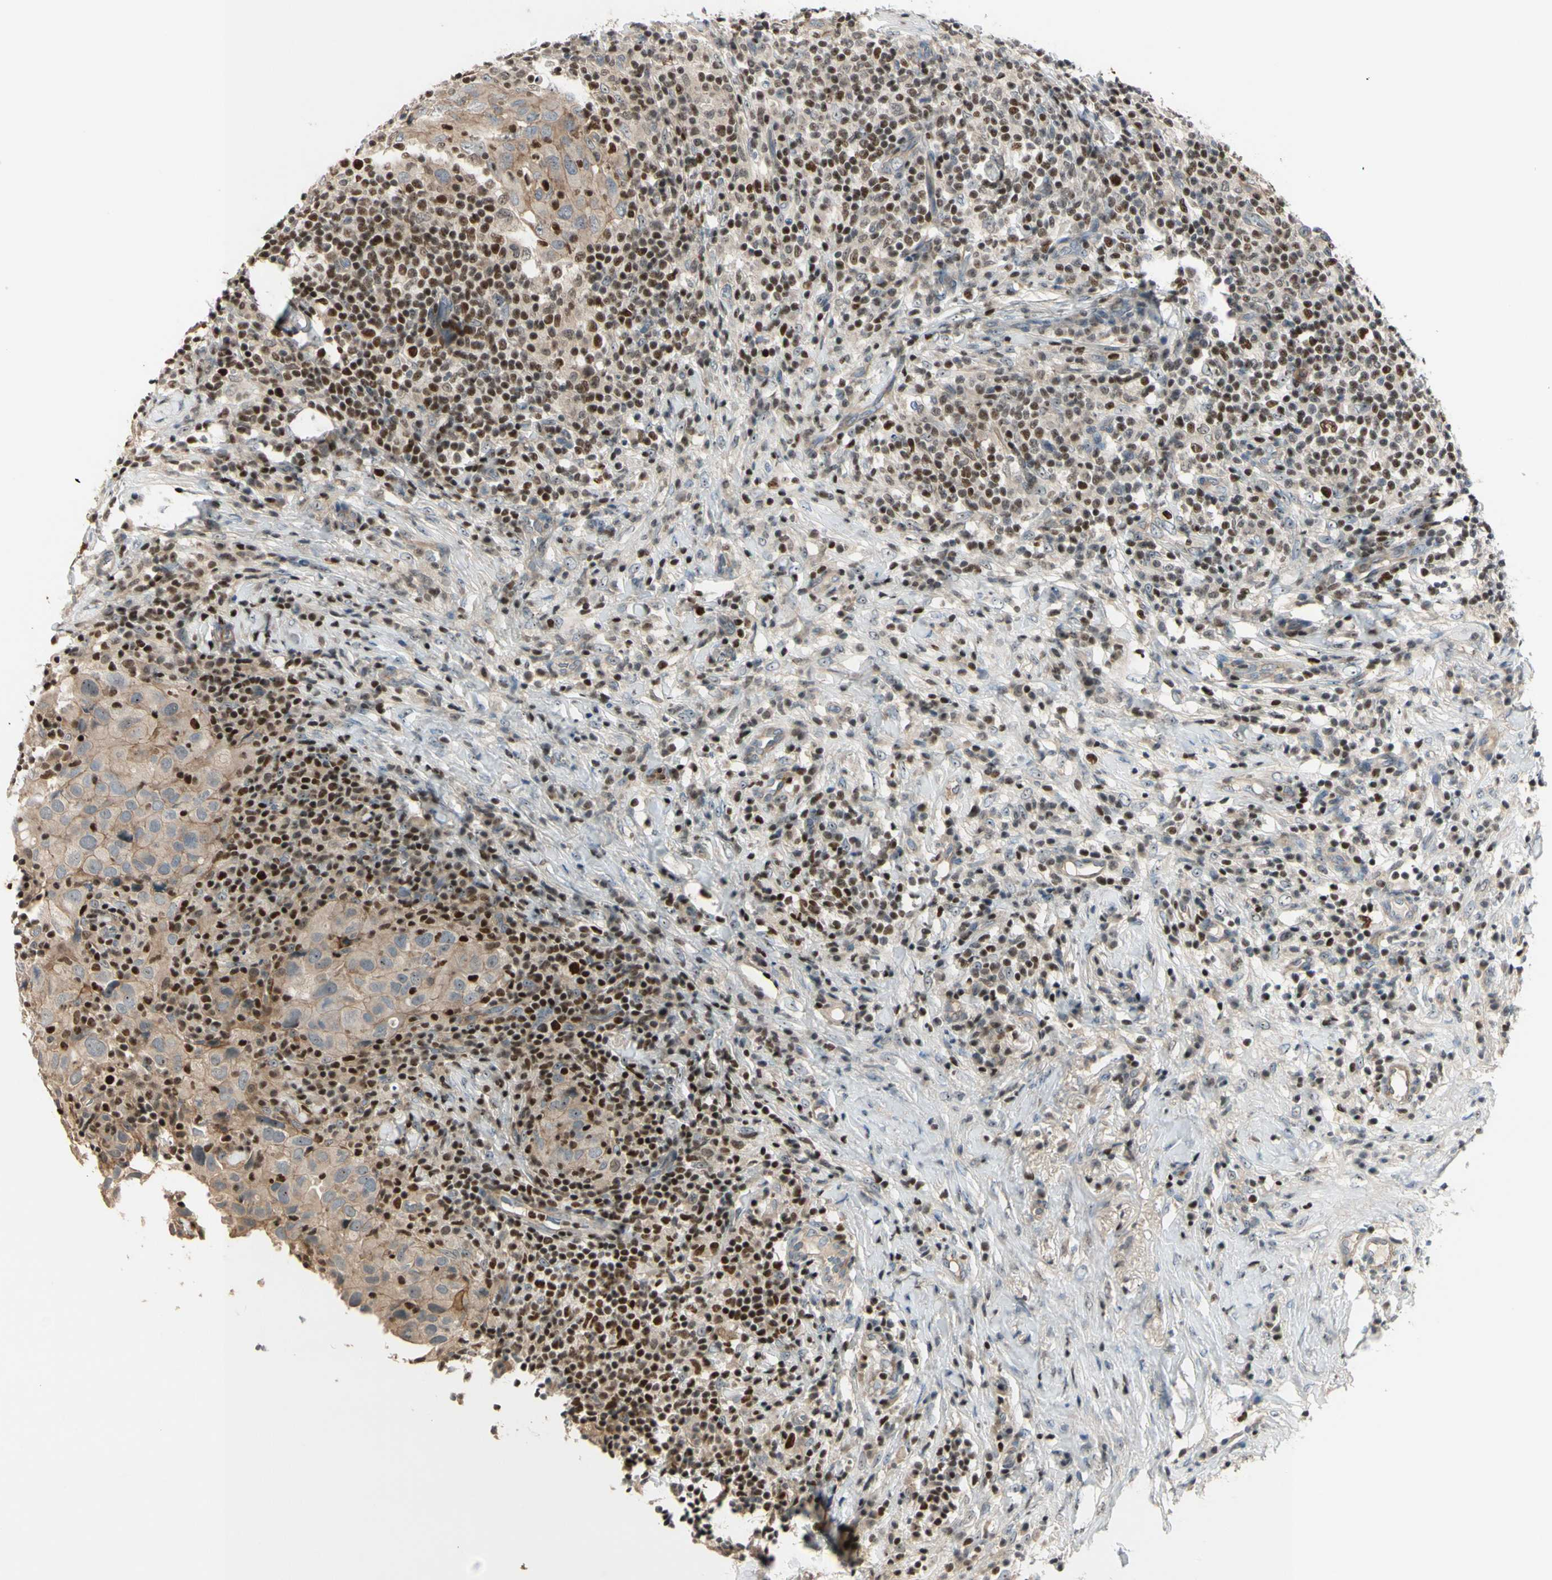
{"staining": {"intensity": "weak", "quantity": ">75%", "location": "cytoplasmic/membranous"}, "tissue": "breast cancer", "cell_type": "Tumor cells", "image_type": "cancer", "snomed": [{"axis": "morphology", "description": "Duct carcinoma"}, {"axis": "topography", "description": "Breast"}], "caption": "High-magnification brightfield microscopy of breast invasive ductal carcinoma stained with DAB (brown) and counterstained with hematoxylin (blue). tumor cells exhibit weak cytoplasmic/membranous positivity is appreciated in approximately>75% of cells.", "gene": "NFYA", "patient": {"sex": "female", "age": 37}}